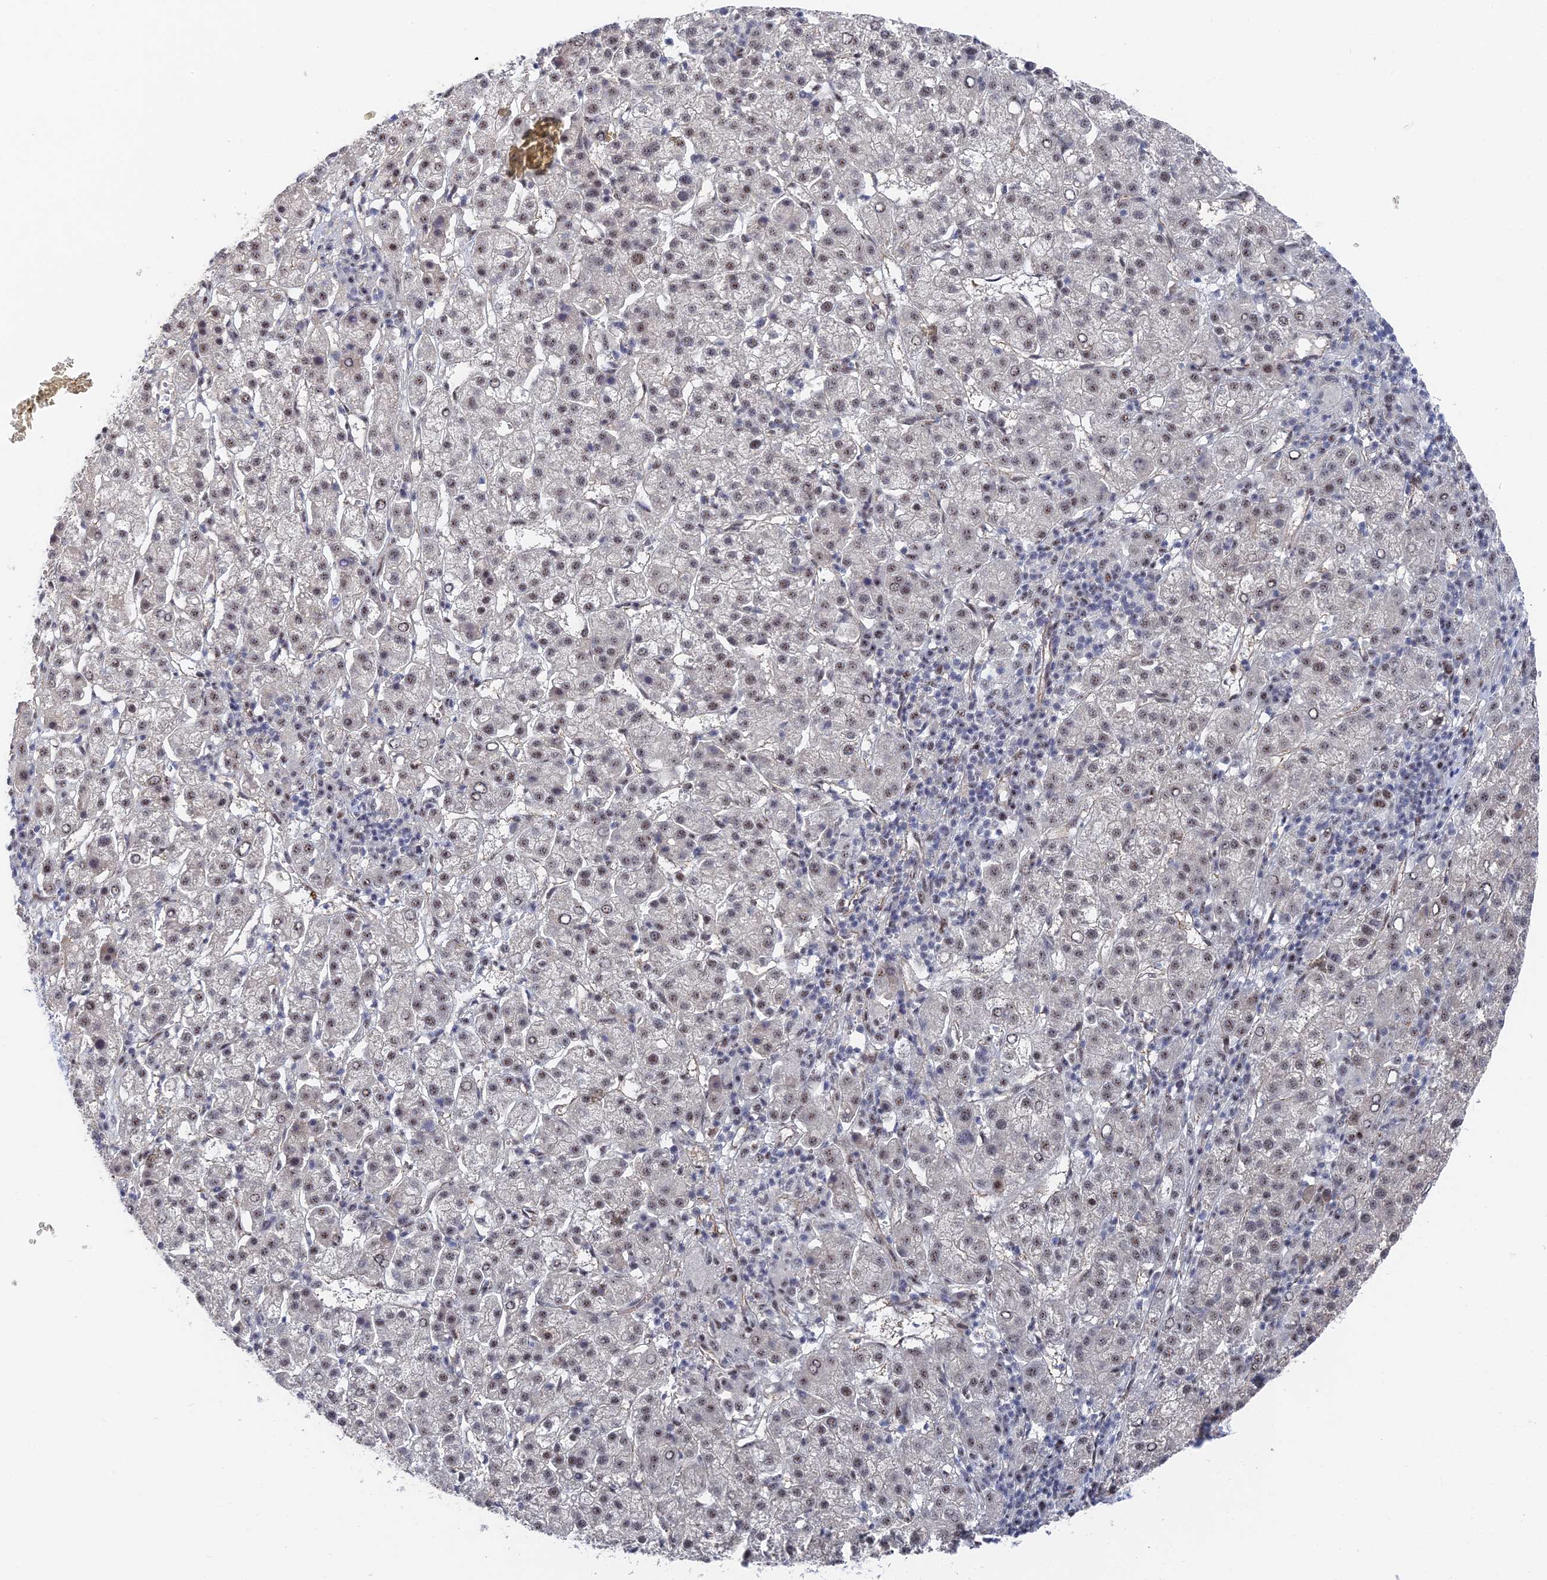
{"staining": {"intensity": "weak", "quantity": ">75%", "location": "nuclear"}, "tissue": "liver cancer", "cell_type": "Tumor cells", "image_type": "cancer", "snomed": [{"axis": "morphology", "description": "Carcinoma, Hepatocellular, NOS"}, {"axis": "topography", "description": "Liver"}], "caption": "A photomicrograph of liver cancer stained for a protein shows weak nuclear brown staining in tumor cells.", "gene": "CFAP92", "patient": {"sex": "female", "age": 58}}